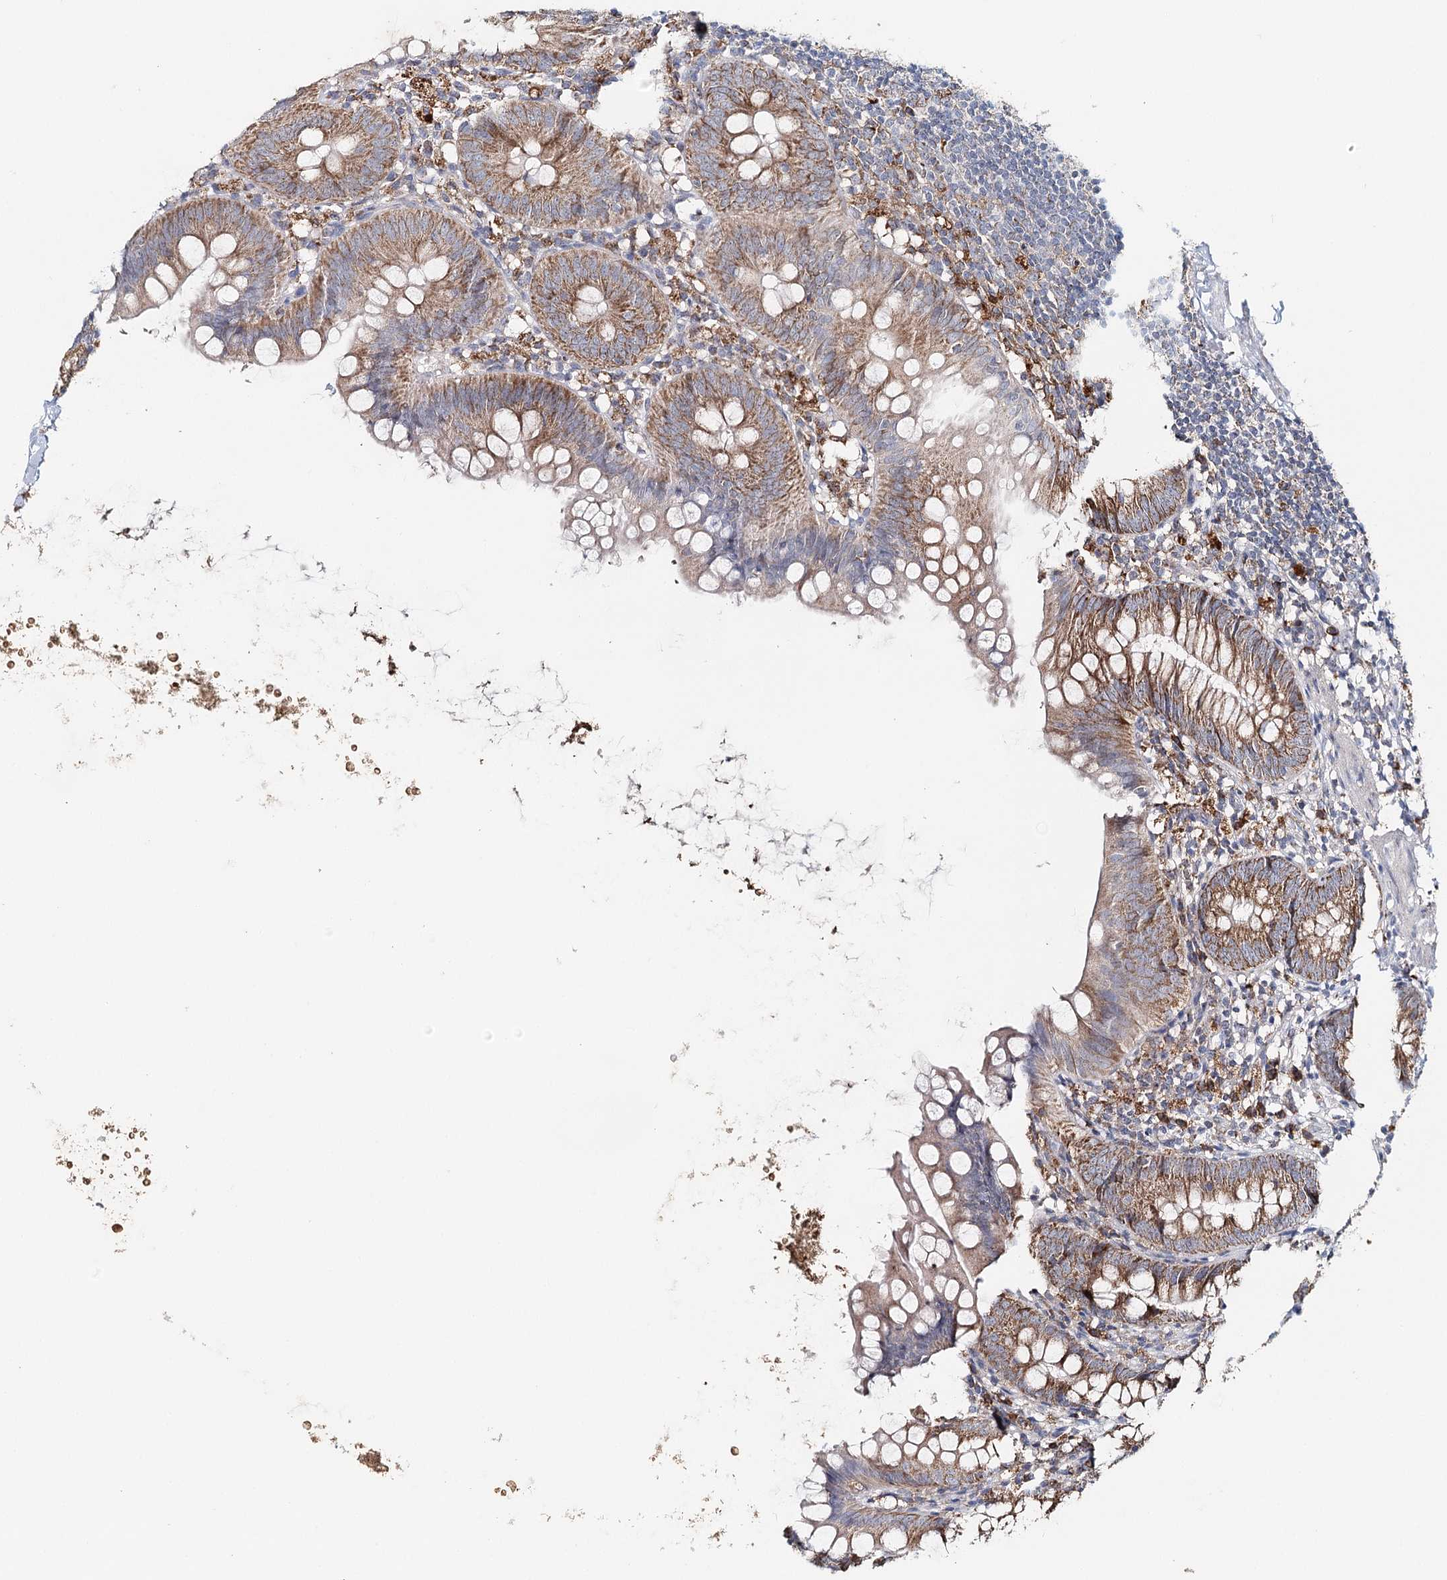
{"staining": {"intensity": "moderate", "quantity": ">75%", "location": "cytoplasmic/membranous"}, "tissue": "appendix", "cell_type": "Glandular cells", "image_type": "normal", "snomed": [{"axis": "morphology", "description": "Normal tissue, NOS"}, {"axis": "topography", "description": "Appendix"}], "caption": "IHC micrograph of benign appendix: human appendix stained using immunohistochemistry exhibits medium levels of moderate protein expression localized specifically in the cytoplasmic/membranous of glandular cells, appearing as a cytoplasmic/membranous brown color.", "gene": "MMP25", "patient": {"sex": "female", "age": 62}}